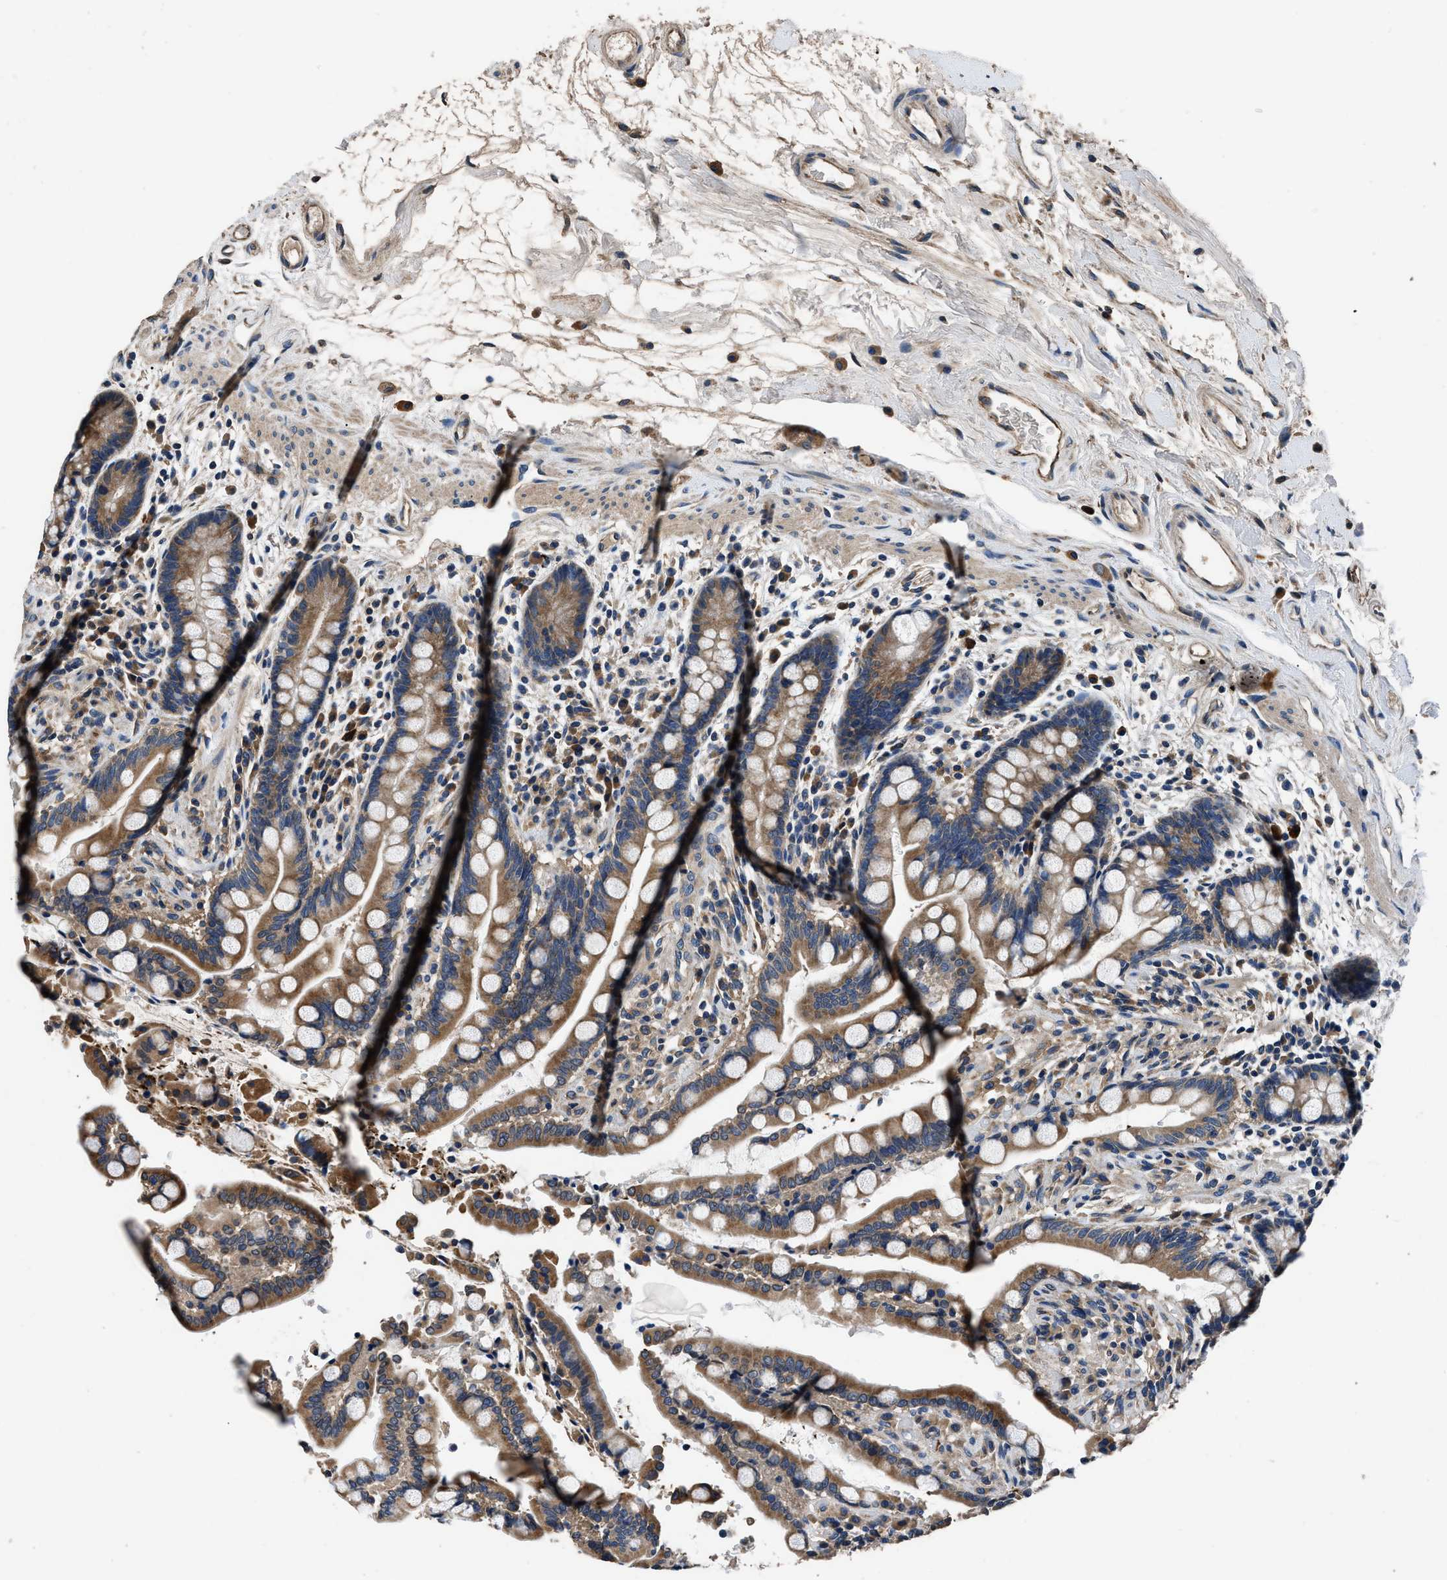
{"staining": {"intensity": "weak", "quantity": ">75%", "location": "cytoplasmic/membranous"}, "tissue": "colon", "cell_type": "Endothelial cells", "image_type": "normal", "snomed": [{"axis": "morphology", "description": "Normal tissue, NOS"}, {"axis": "topography", "description": "Colon"}], "caption": "This is a micrograph of IHC staining of unremarkable colon, which shows weak staining in the cytoplasmic/membranous of endothelial cells.", "gene": "DHRS7B", "patient": {"sex": "male", "age": 73}}